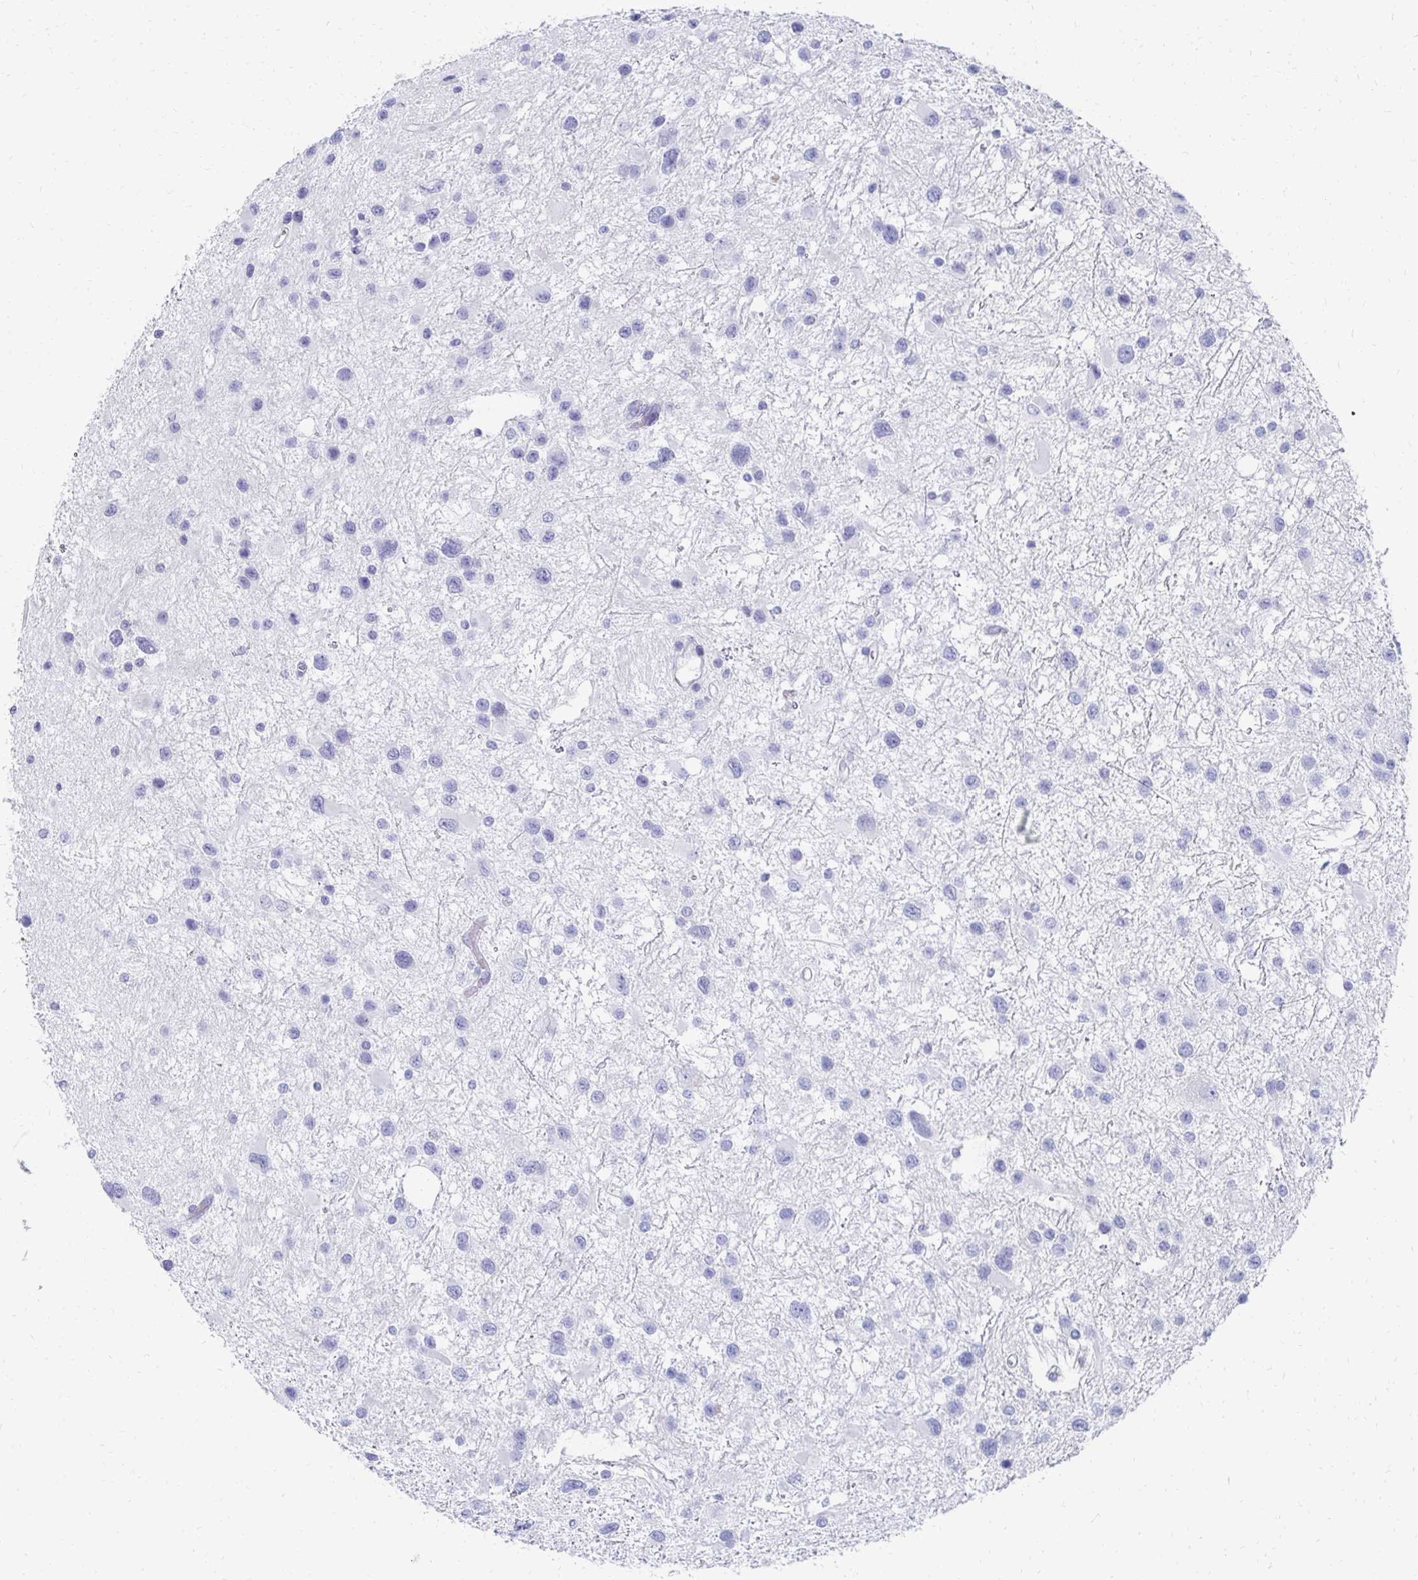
{"staining": {"intensity": "negative", "quantity": "none", "location": "none"}, "tissue": "glioma", "cell_type": "Tumor cells", "image_type": "cancer", "snomed": [{"axis": "morphology", "description": "Glioma, malignant, Low grade"}, {"axis": "topography", "description": "Brain"}], "caption": "An immunohistochemistry image of glioma is shown. There is no staining in tumor cells of glioma.", "gene": "SYCP3", "patient": {"sex": "female", "age": 32}}